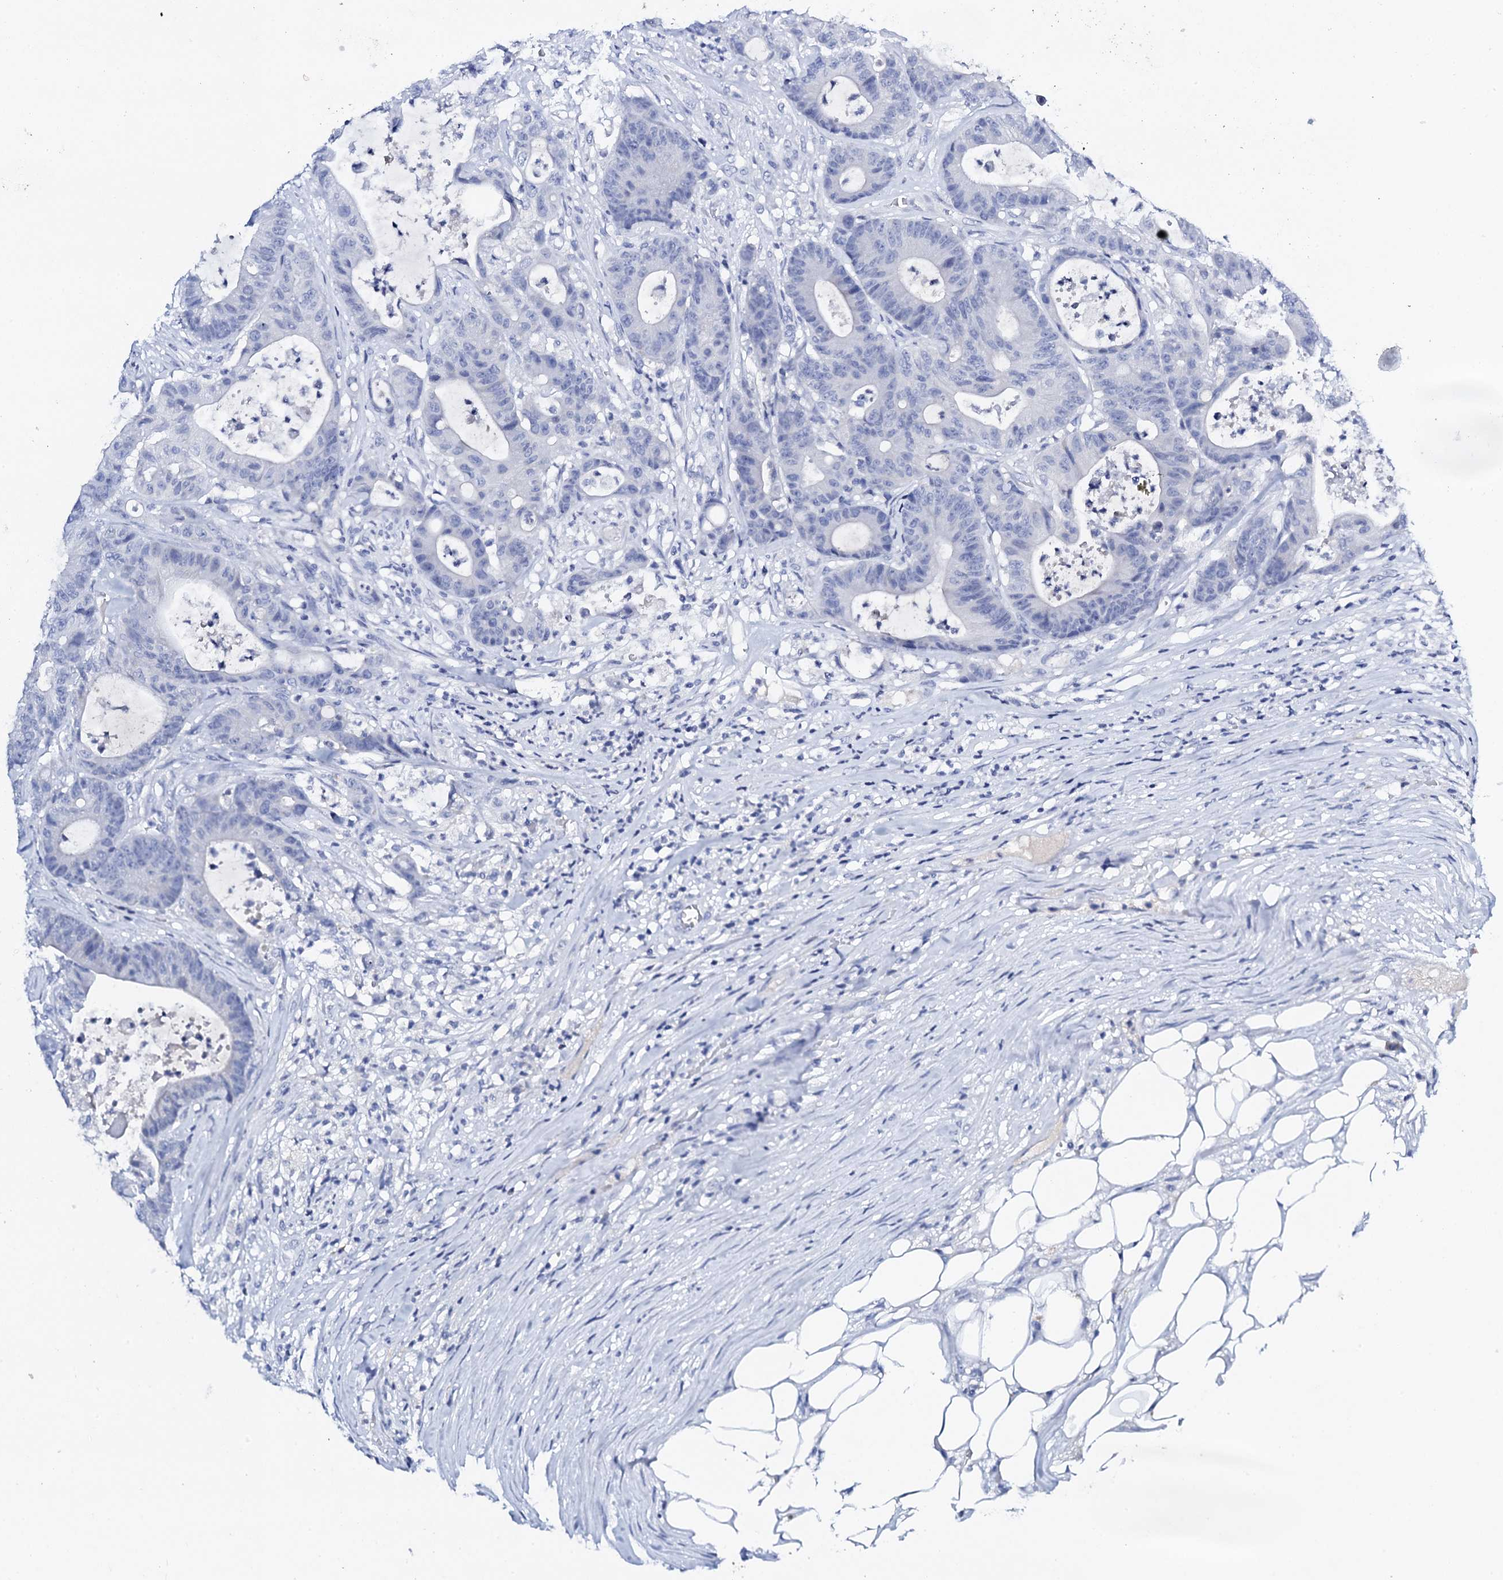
{"staining": {"intensity": "negative", "quantity": "none", "location": "none"}, "tissue": "colorectal cancer", "cell_type": "Tumor cells", "image_type": "cancer", "snomed": [{"axis": "morphology", "description": "Adenocarcinoma, NOS"}, {"axis": "topography", "description": "Colon"}], "caption": "High magnification brightfield microscopy of colorectal adenocarcinoma stained with DAB (brown) and counterstained with hematoxylin (blue): tumor cells show no significant positivity.", "gene": "FBXL16", "patient": {"sex": "female", "age": 84}}